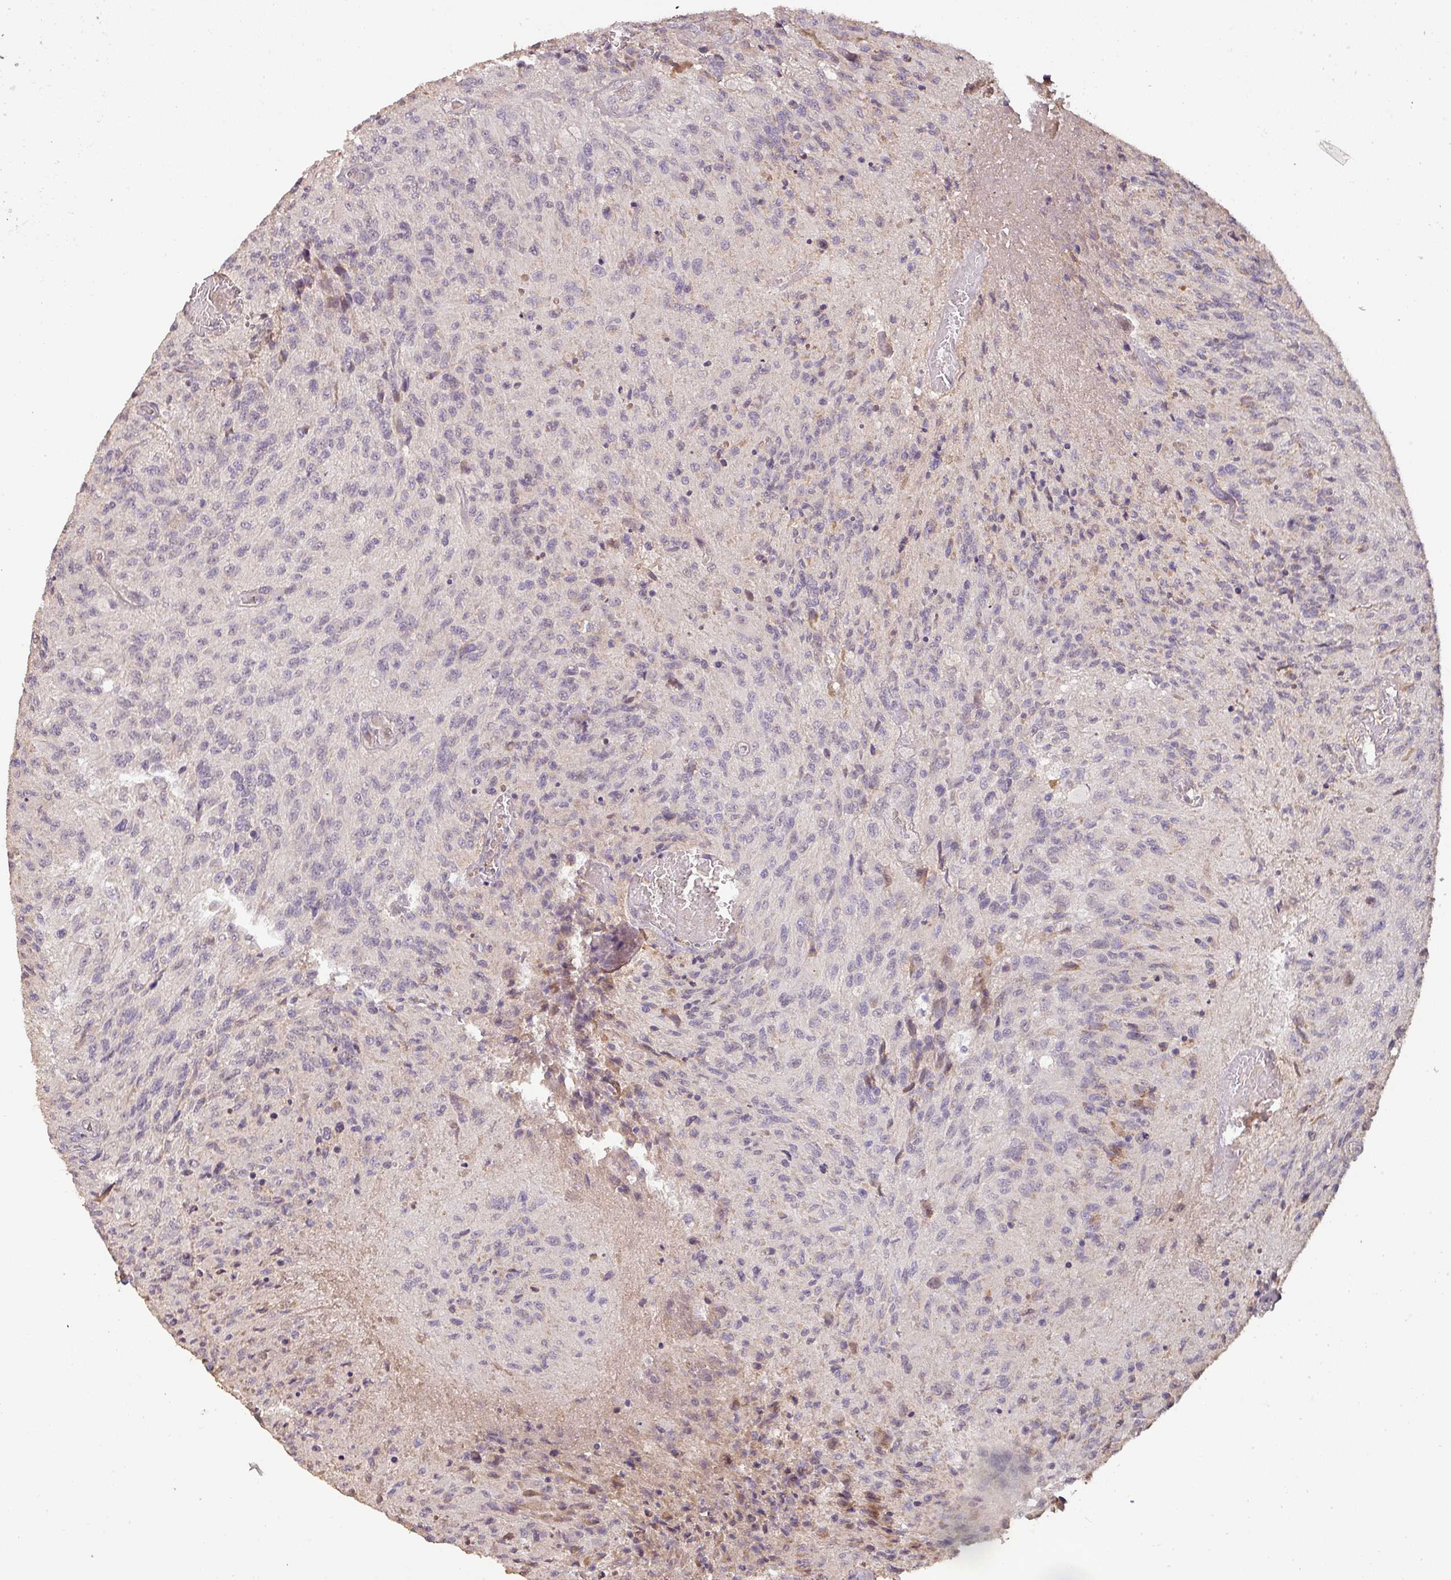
{"staining": {"intensity": "negative", "quantity": "none", "location": "none"}, "tissue": "glioma", "cell_type": "Tumor cells", "image_type": "cancer", "snomed": [{"axis": "morphology", "description": "Normal tissue, NOS"}, {"axis": "morphology", "description": "Glioma, malignant, High grade"}, {"axis": "topography", "description": "Cerebral cortex"}], "caption": "There is no significant staining in tumor cells of glioma.", "gene": "BPIFB3", "patient": {"sex": "male", "age": 56}}